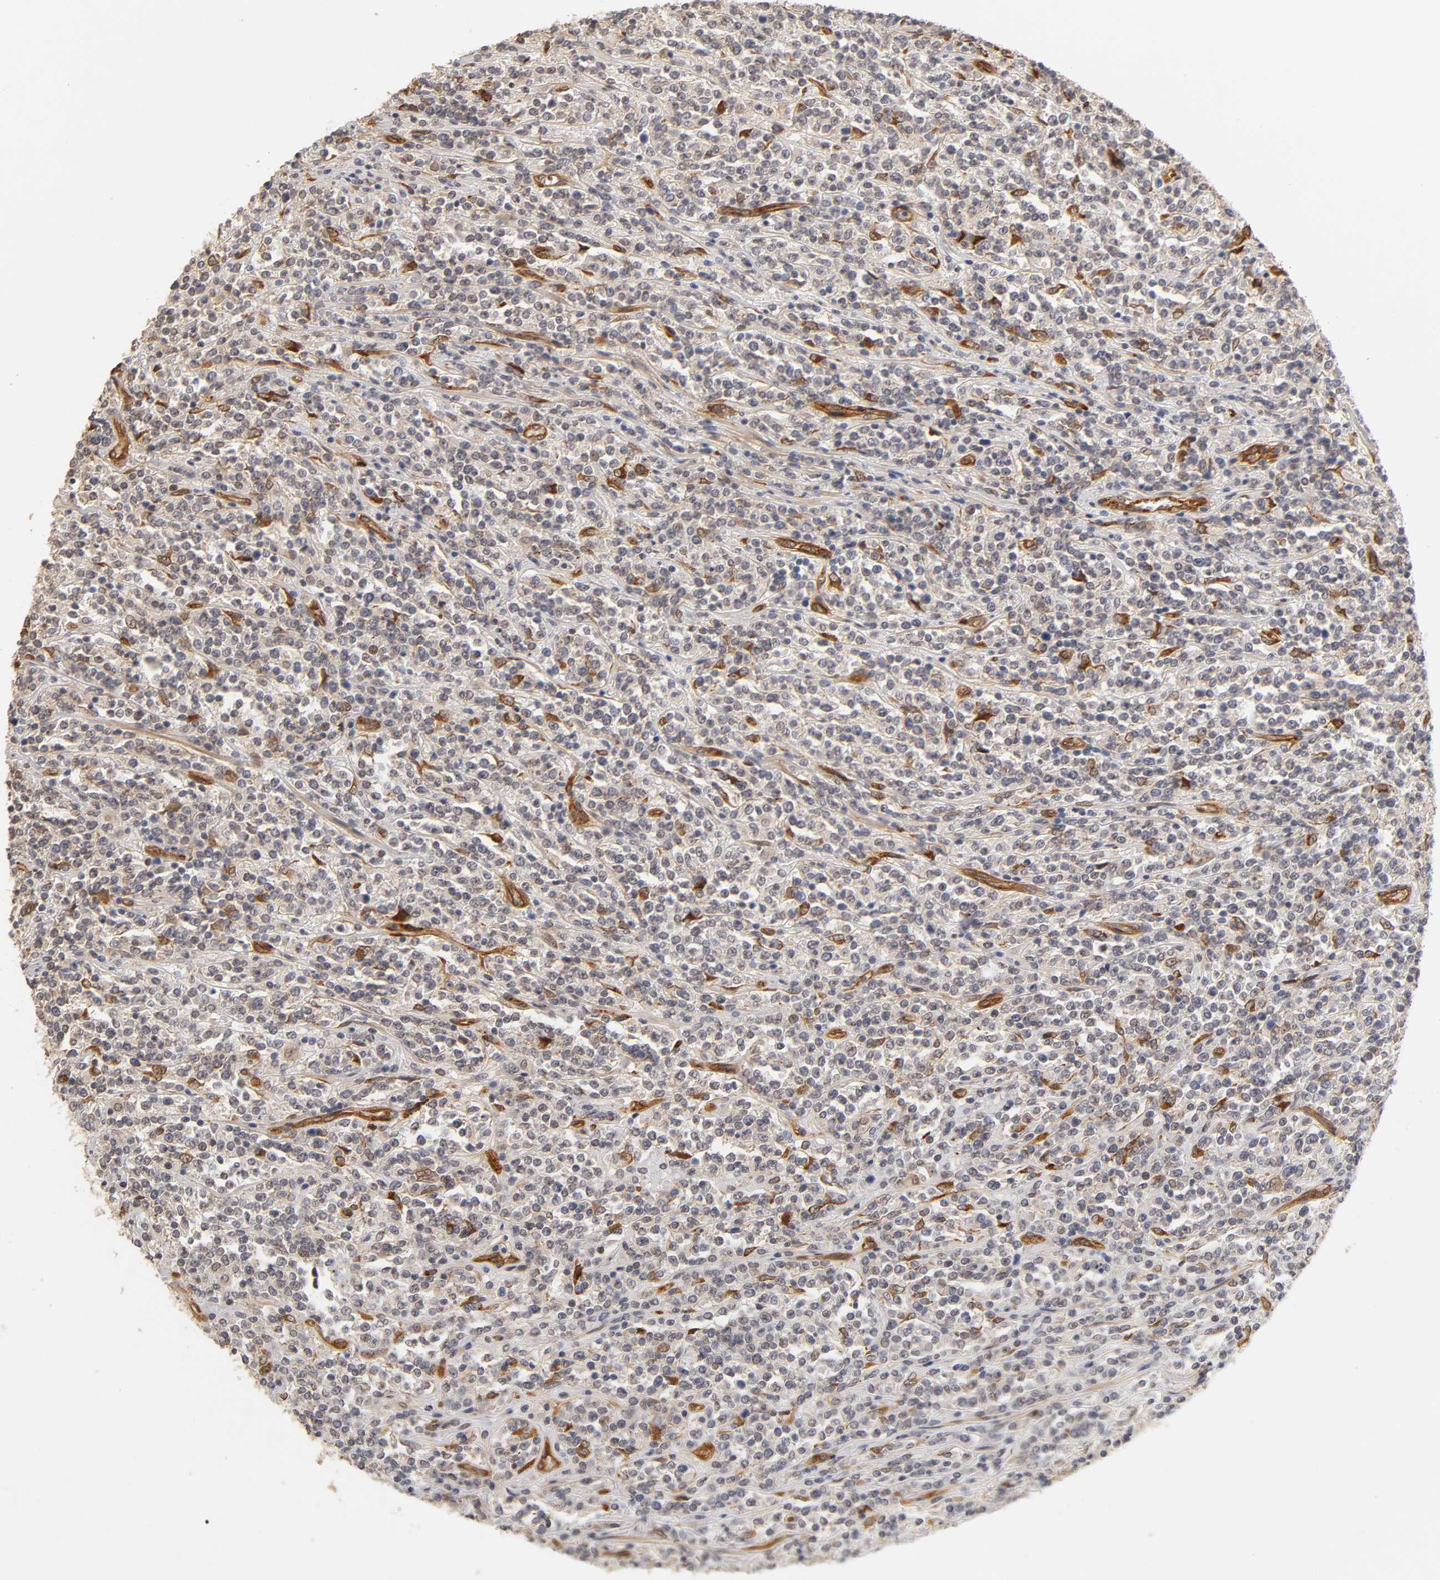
{"staining": {"intensity": "weak", "quantity": "25%-75%", "location": "cytoplasmic/membranous"}, "tissue": "lymphoma", "cell_type": "Tumor cells", "image_type": "cancer", "snomed": [{"axis": "morphology", "description": "Malignant lymphoma, non-Hodgkin's type, High grade"}, {"axis": "topography", "description": "Soft tissue"}], "caption": "Lymphoma stained with a protein marker reveals weak staining in tumor cells.", "gene": "LAMB1", "patient": {"sex": "male", "age": 18}}